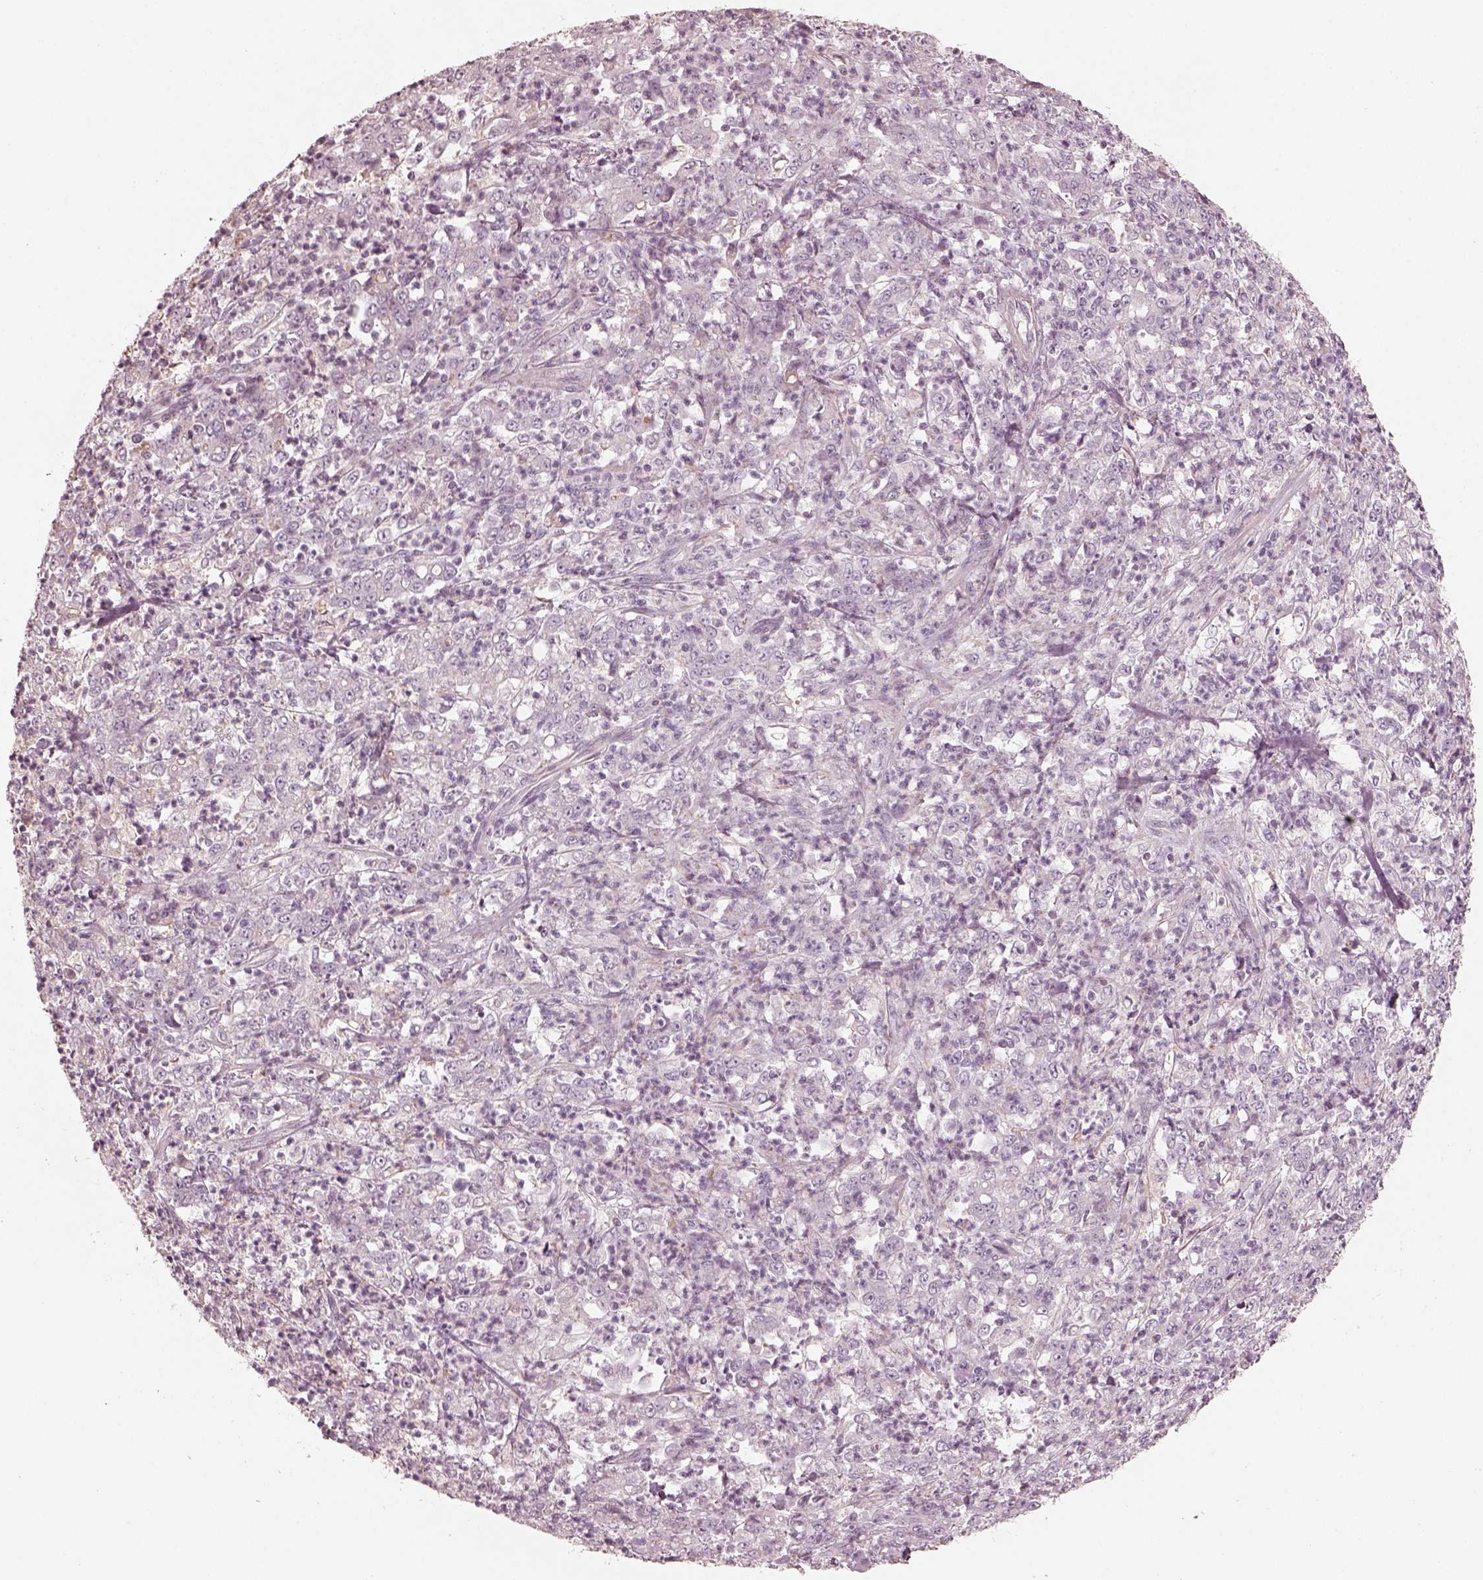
{"staining": {"intensity": "negative", "quantity": "none", "location": "none"}, "tissue": "stomach cancer", "cell_type": "Tumor cells", "image_type": "cancer", "snomed": [{"axis": "morphology", "description": "Adenocarcinoma, NOS"}, {"axis": "topography", "description": "Stomach, lower"}], "caption": "Immunohistochemistry micrograph of neoplastic tissue: human stomach cancer stained with DAB exhibits no significant protein staining in tumor cells.", "gene": "PRLHR", "patient": {"sex": "female", "age": 71}}